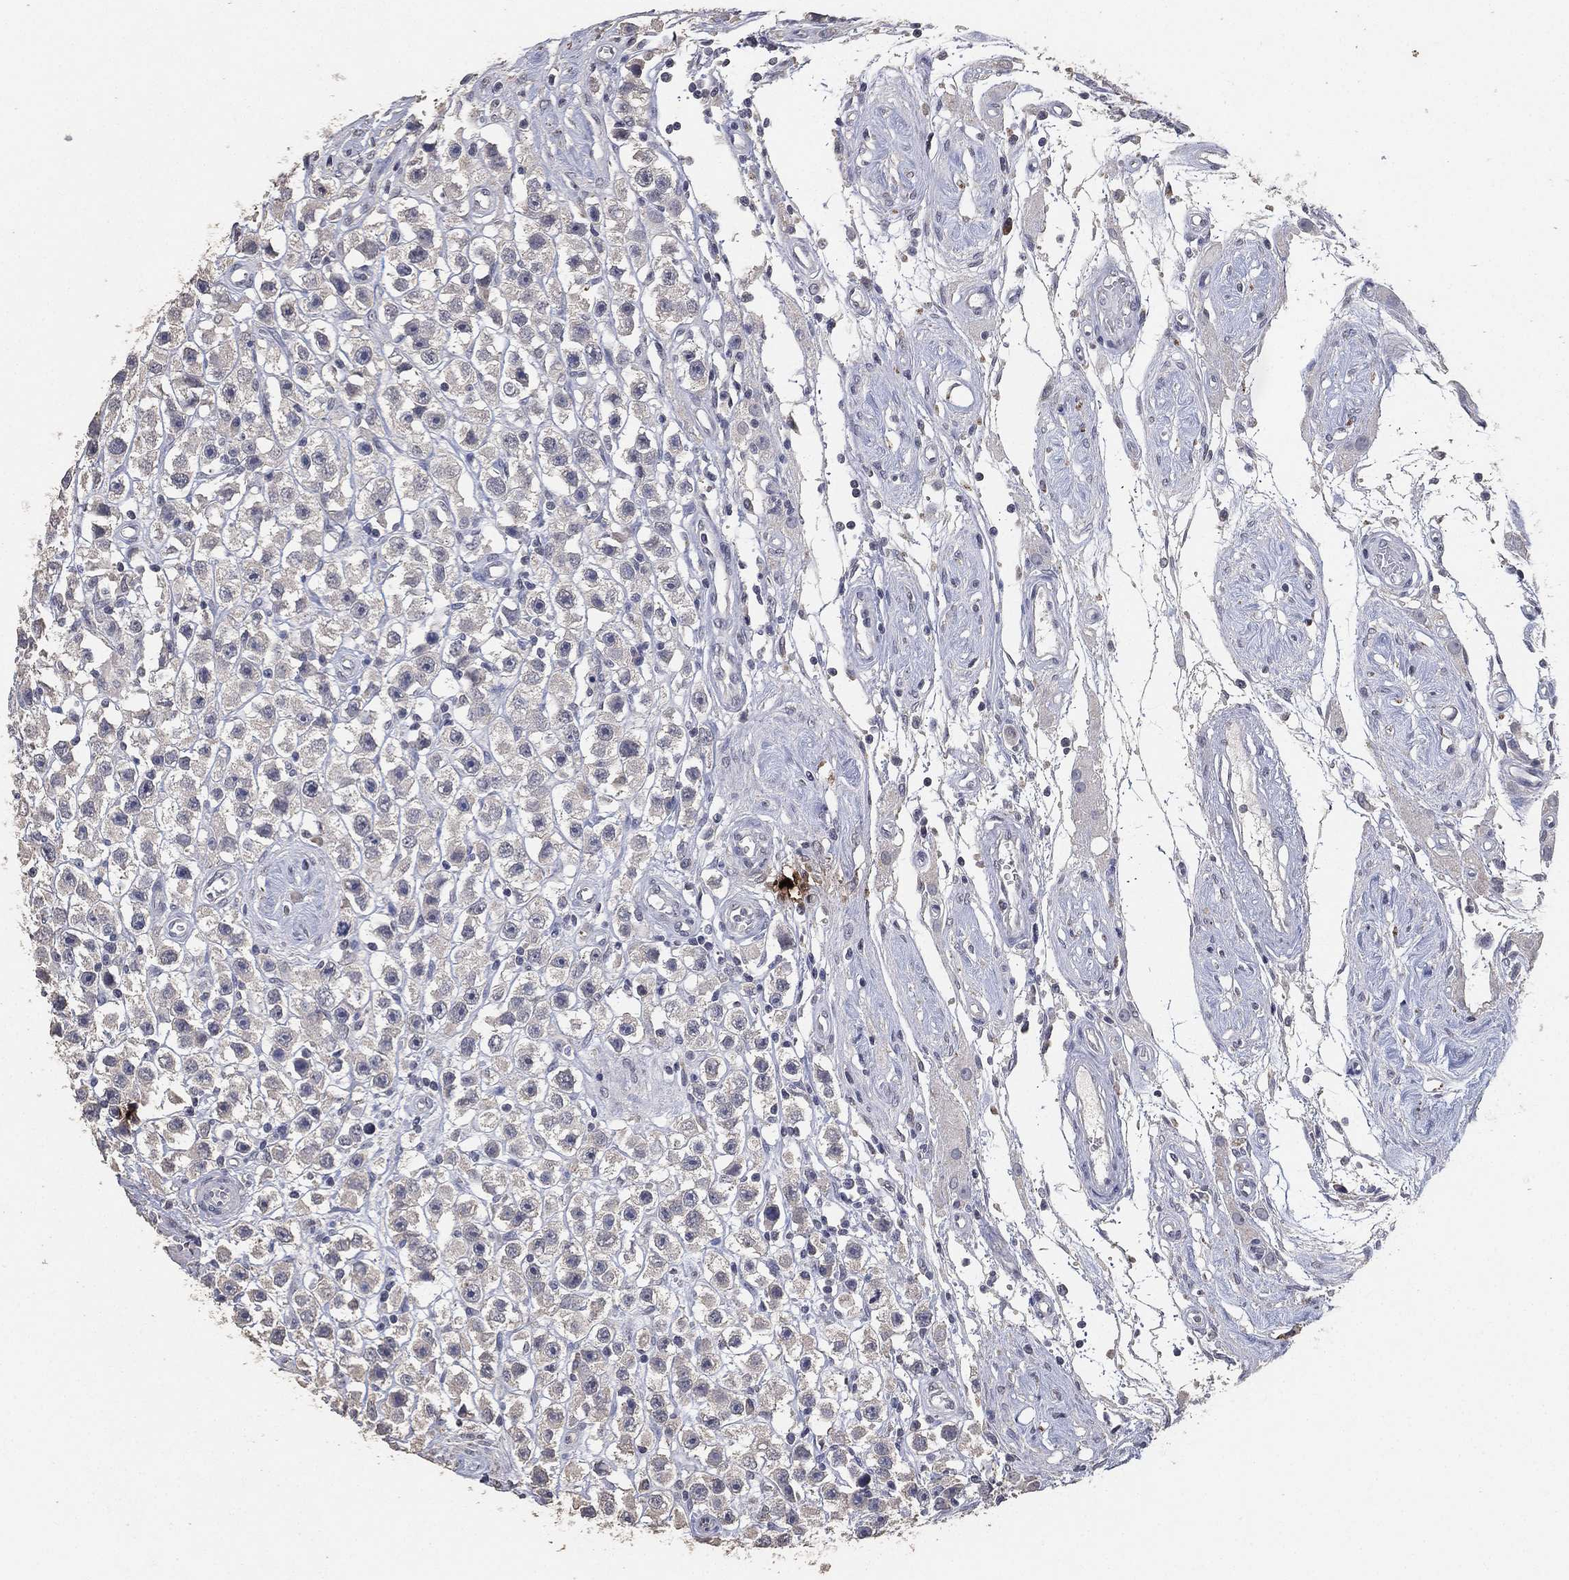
{"staining": {"intensity": "negative", "quantity": "none", "location": "none"}, "tissue": "testis cancer", "cell_type": "Tumor cells", "image_type": "cancer", "snomed": [{"axis": "morphology", "description": "Seminoma, NOS"}, {"axis": "topography", "description": "Testis"}], "caption": "Tumor cells show no significant expression in testis cancer (seminoma). Brightfield microscopy of immunohistochemistry (IHC) stained with DAB (3,3'-diaminobenzidine) (brown) and hematoxylin (blue), captured at high magnification.", "gene": "DSG1", "patient": {"sex": "male", "age": 45}}